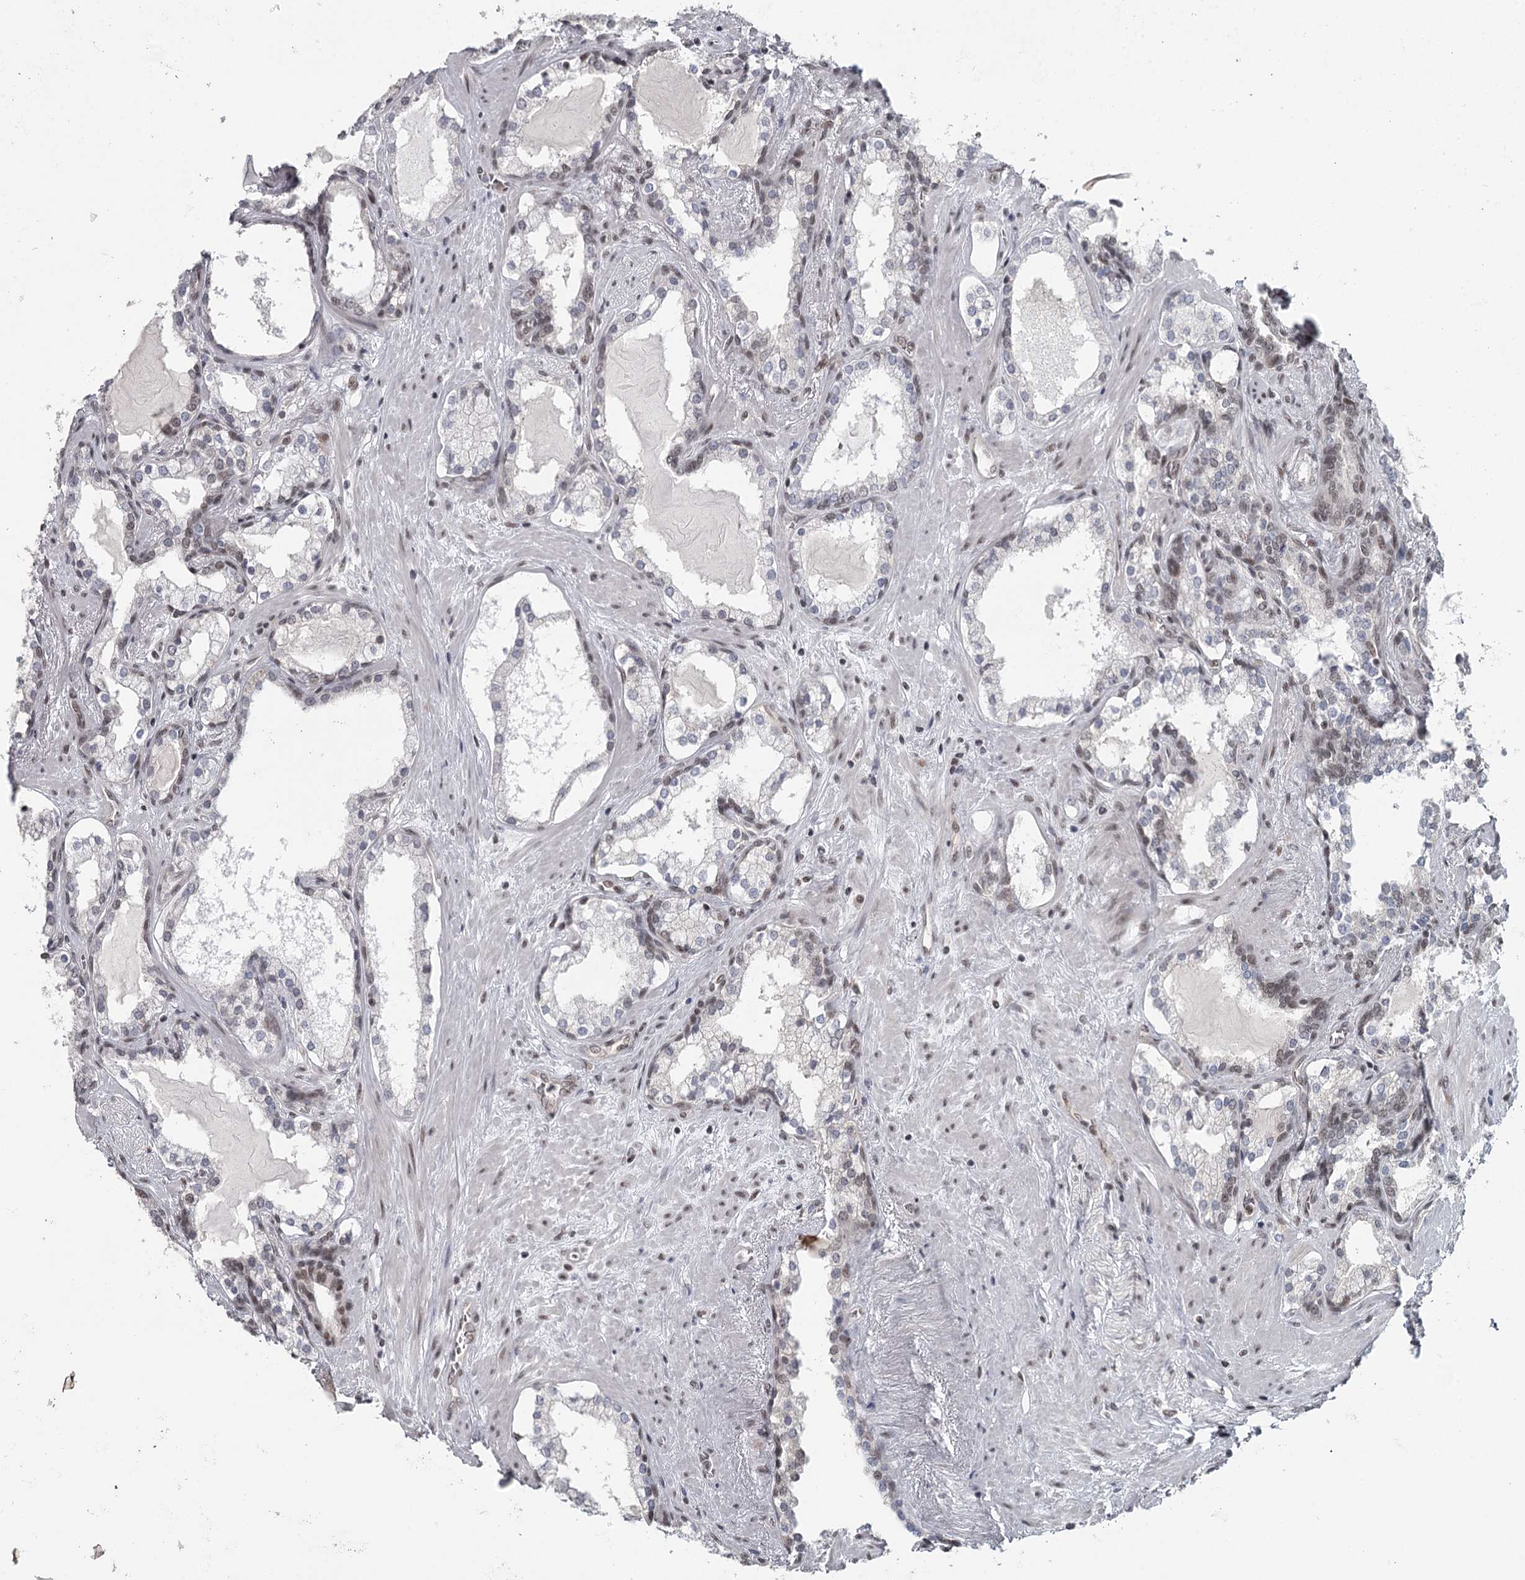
{"staining": {"intensity": "weak", "quantity": "25%-75%", "location": "nuclear"}, "tissue": "prostate cancer", "cell_type": "Tumor cells", "image_type": "cancer", "snomed": [{"axis": "morphology", "description": "Adenocarcinoma, High grade"}, {"axis": "topography", "description": "Prostate"}], "caption": "A brown stain highlights weak nuclear staining of a protein in human prostate cancer (adenocarcinoma (high-grade)) tumor cells.", "gene": "FAM13C", "patient": {"sex": "male", "age": 58}}